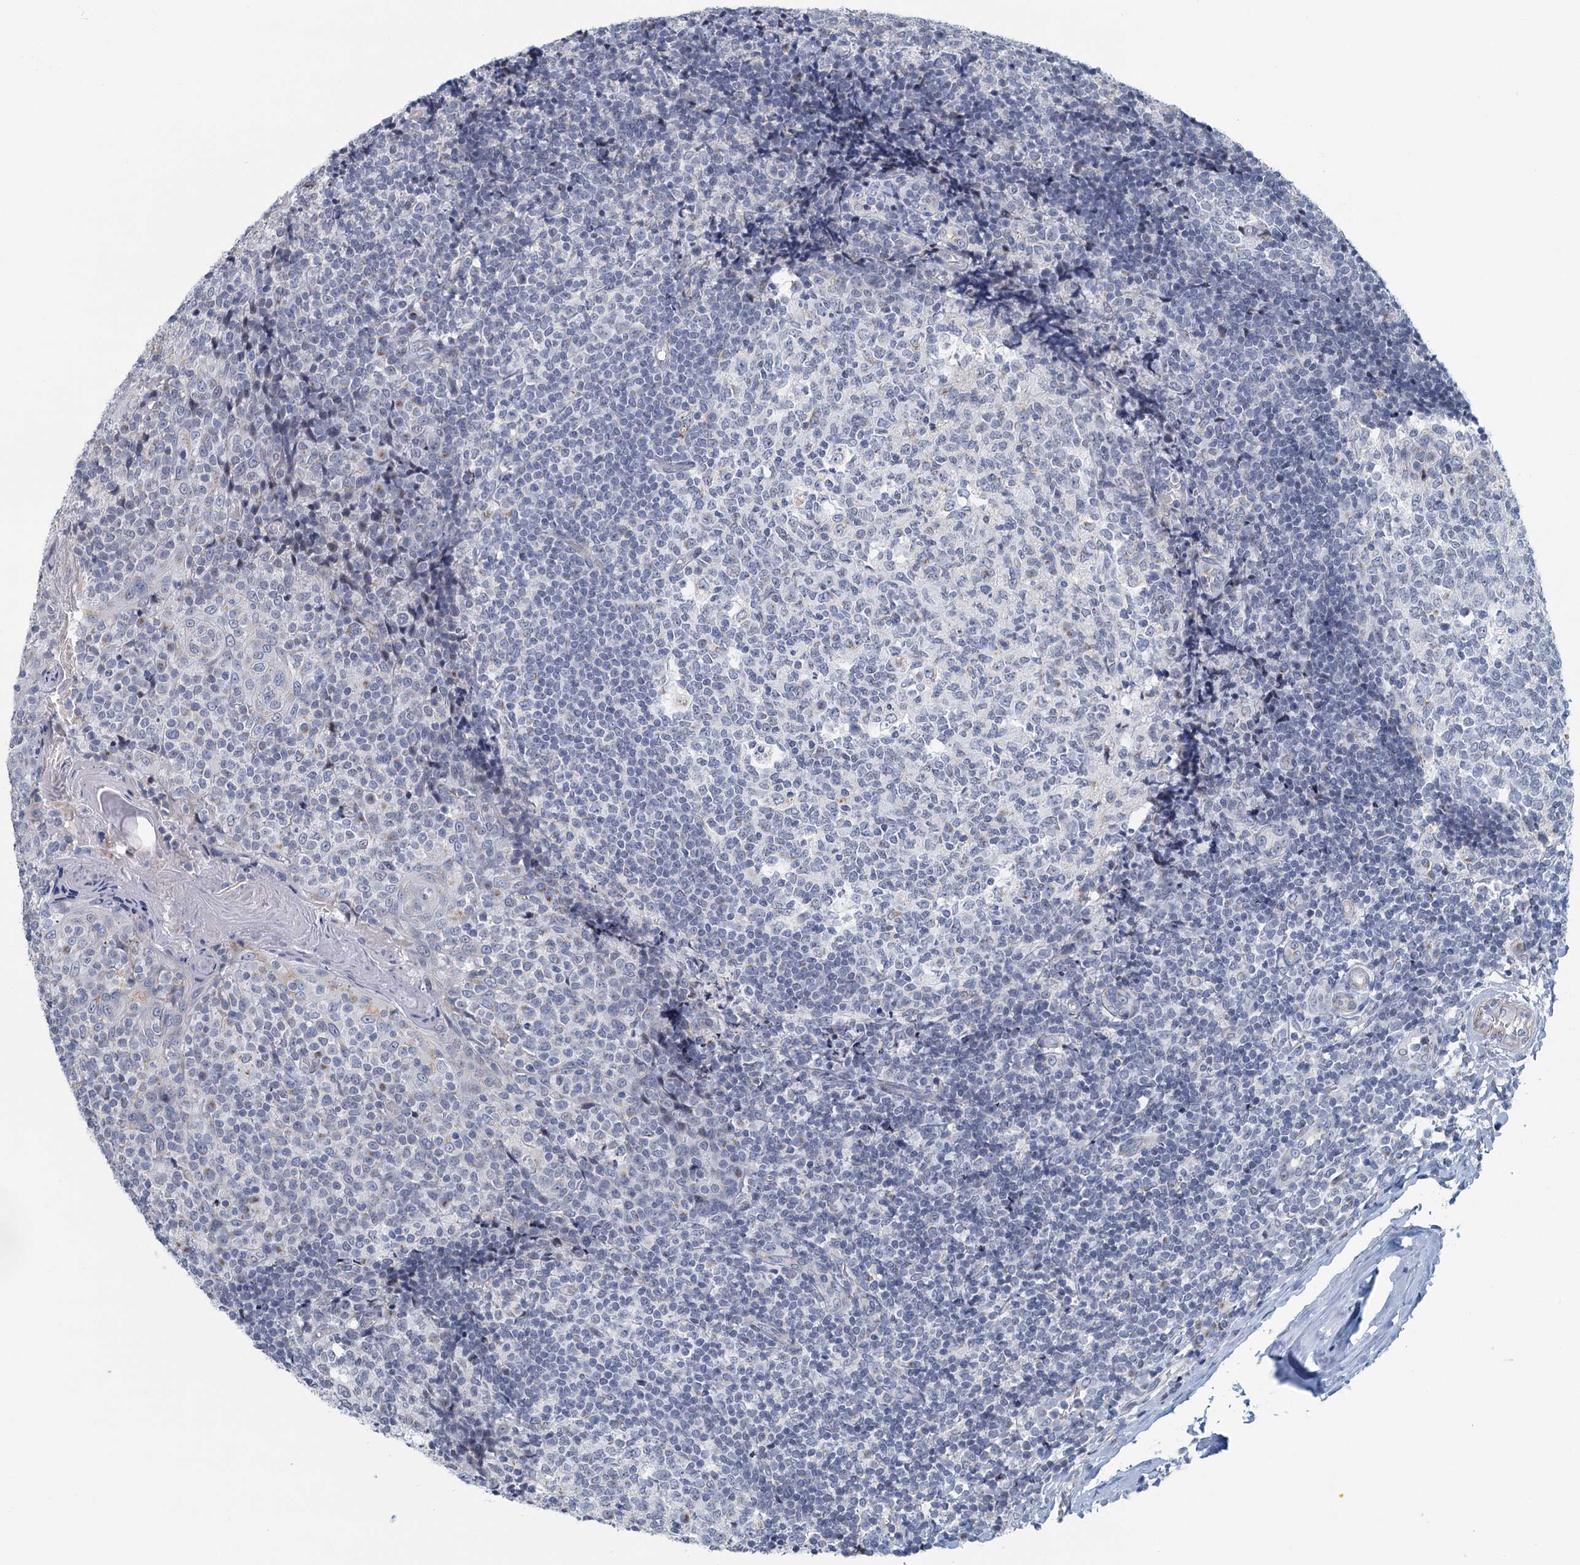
{"staining": {"intensity": "negative", "quantity": "none", "location": "none"}, "tissue": "tonsil", "cell_type": "Germinal center cells", "image_type": "normal", "snomed": [{"axis": "morphology", "description": "Normal tissue, NOS"}, {"axis": "topography", "description": "Tonsil"}], "caption": "This image is of benign tonsil stained with IHC to label a protein in brown with the nuclei are counter-stained blue. There is no expression in germinal center cells. (Stains: DAB immunohistochemistry (IHC) with hematoxylin counter stain, Microscopy: brightfield microscopy at high magnification).", "gene": "ZNF527", "patient": {"sex": "female", "age": 19}}